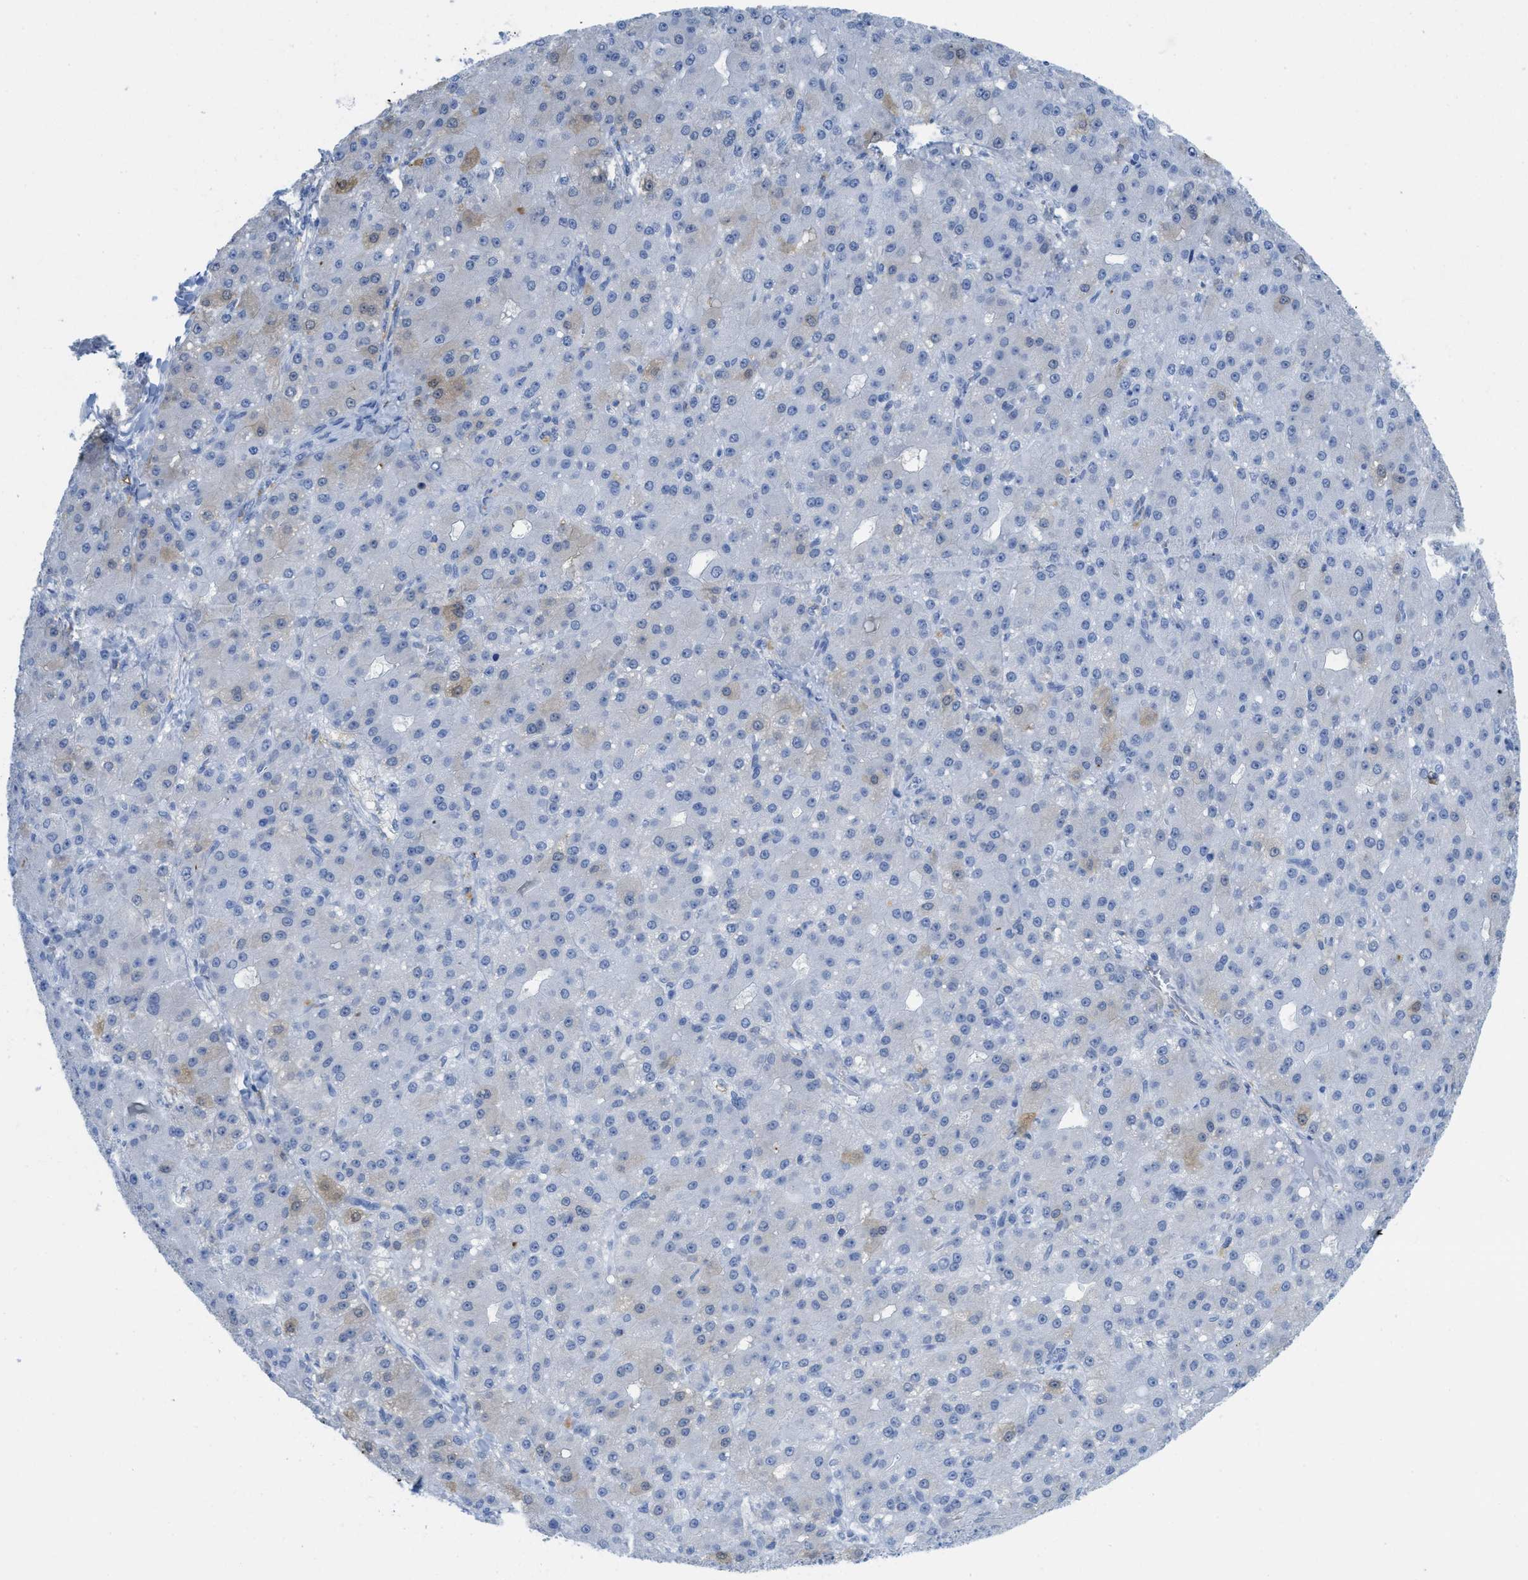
{"staining": {"intensity": "weak", "quantity": "<25%", "location": "cytoplasmic/membranous"}, "tissue": "liver cancer", "cell_type": "Tumor cells", "image_type": "cancer", "snomed": [{"axis": "morphology", "description": "Carcinoma, Hepatocellular, NOS"}, {"axis": "topography", "description": "Liver"}], "caption": "IHC photomicrograph of human liver cancer stained for a protein (brown), which demonstrates no staining in tumor cells.", "gene": "WDR4", "patient": {"sex": "male", "age": 67}}